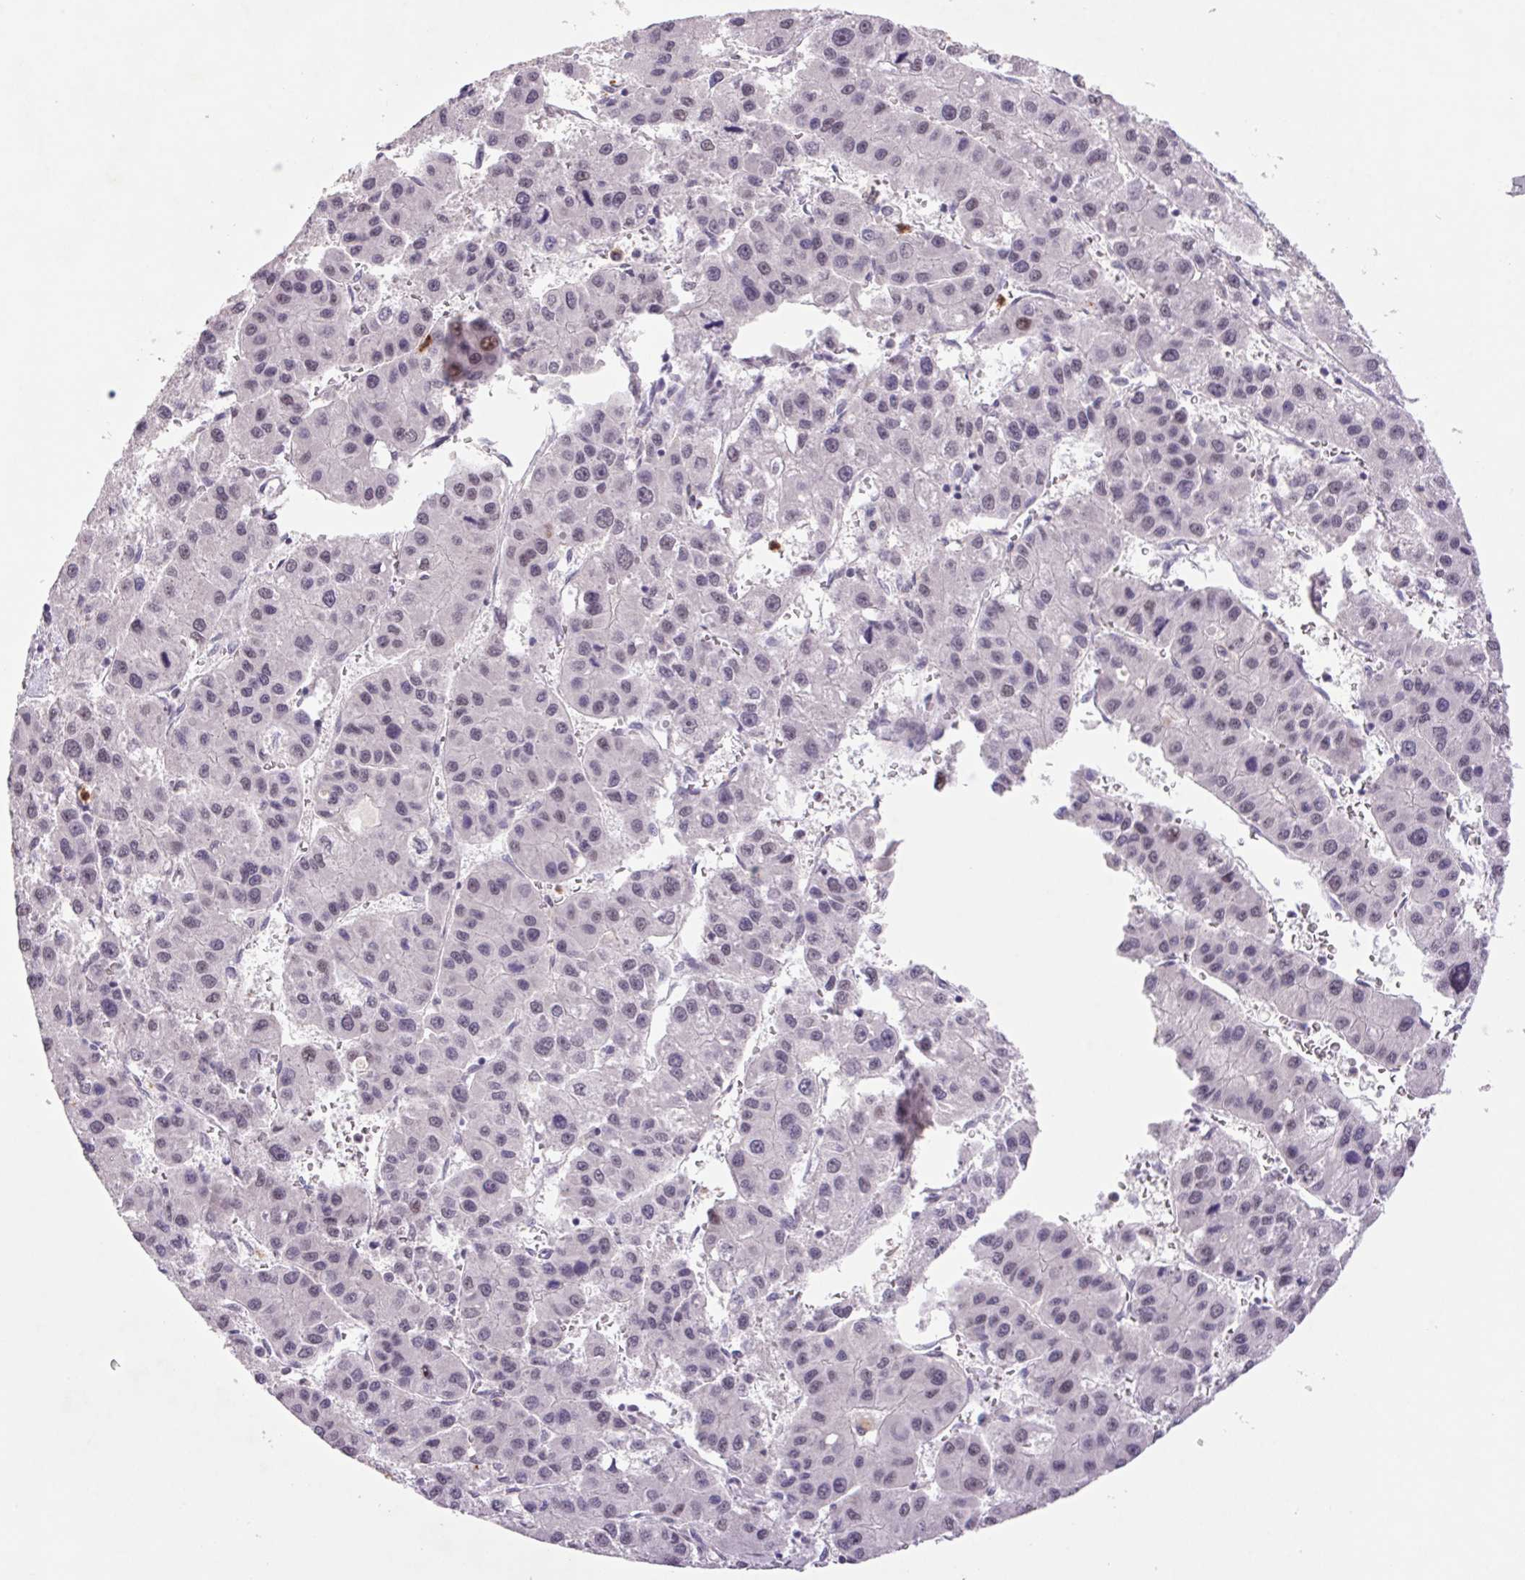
{"staining": {"intensity": "negative", "quantity": "none", "location": "none"}, "tissue": "liver cancer", "cell_type": "Tumor cells", "image_type": "cancer", "snomed": [{"axis": "morphology", "description": "Carcinoma, Hepatocellular, NOS"}, {"axis": "topography", "description": "Liver"}], "caption": "This photomicrograph is of liver hepatocellular carcinoma stained with immunohistochemistry to label a protein in brown with the nuclei are counter-stained blue. There is no expression in tumor cells.", "gene": "TRDN", "patient": {"sex": "male", "age": 73}}